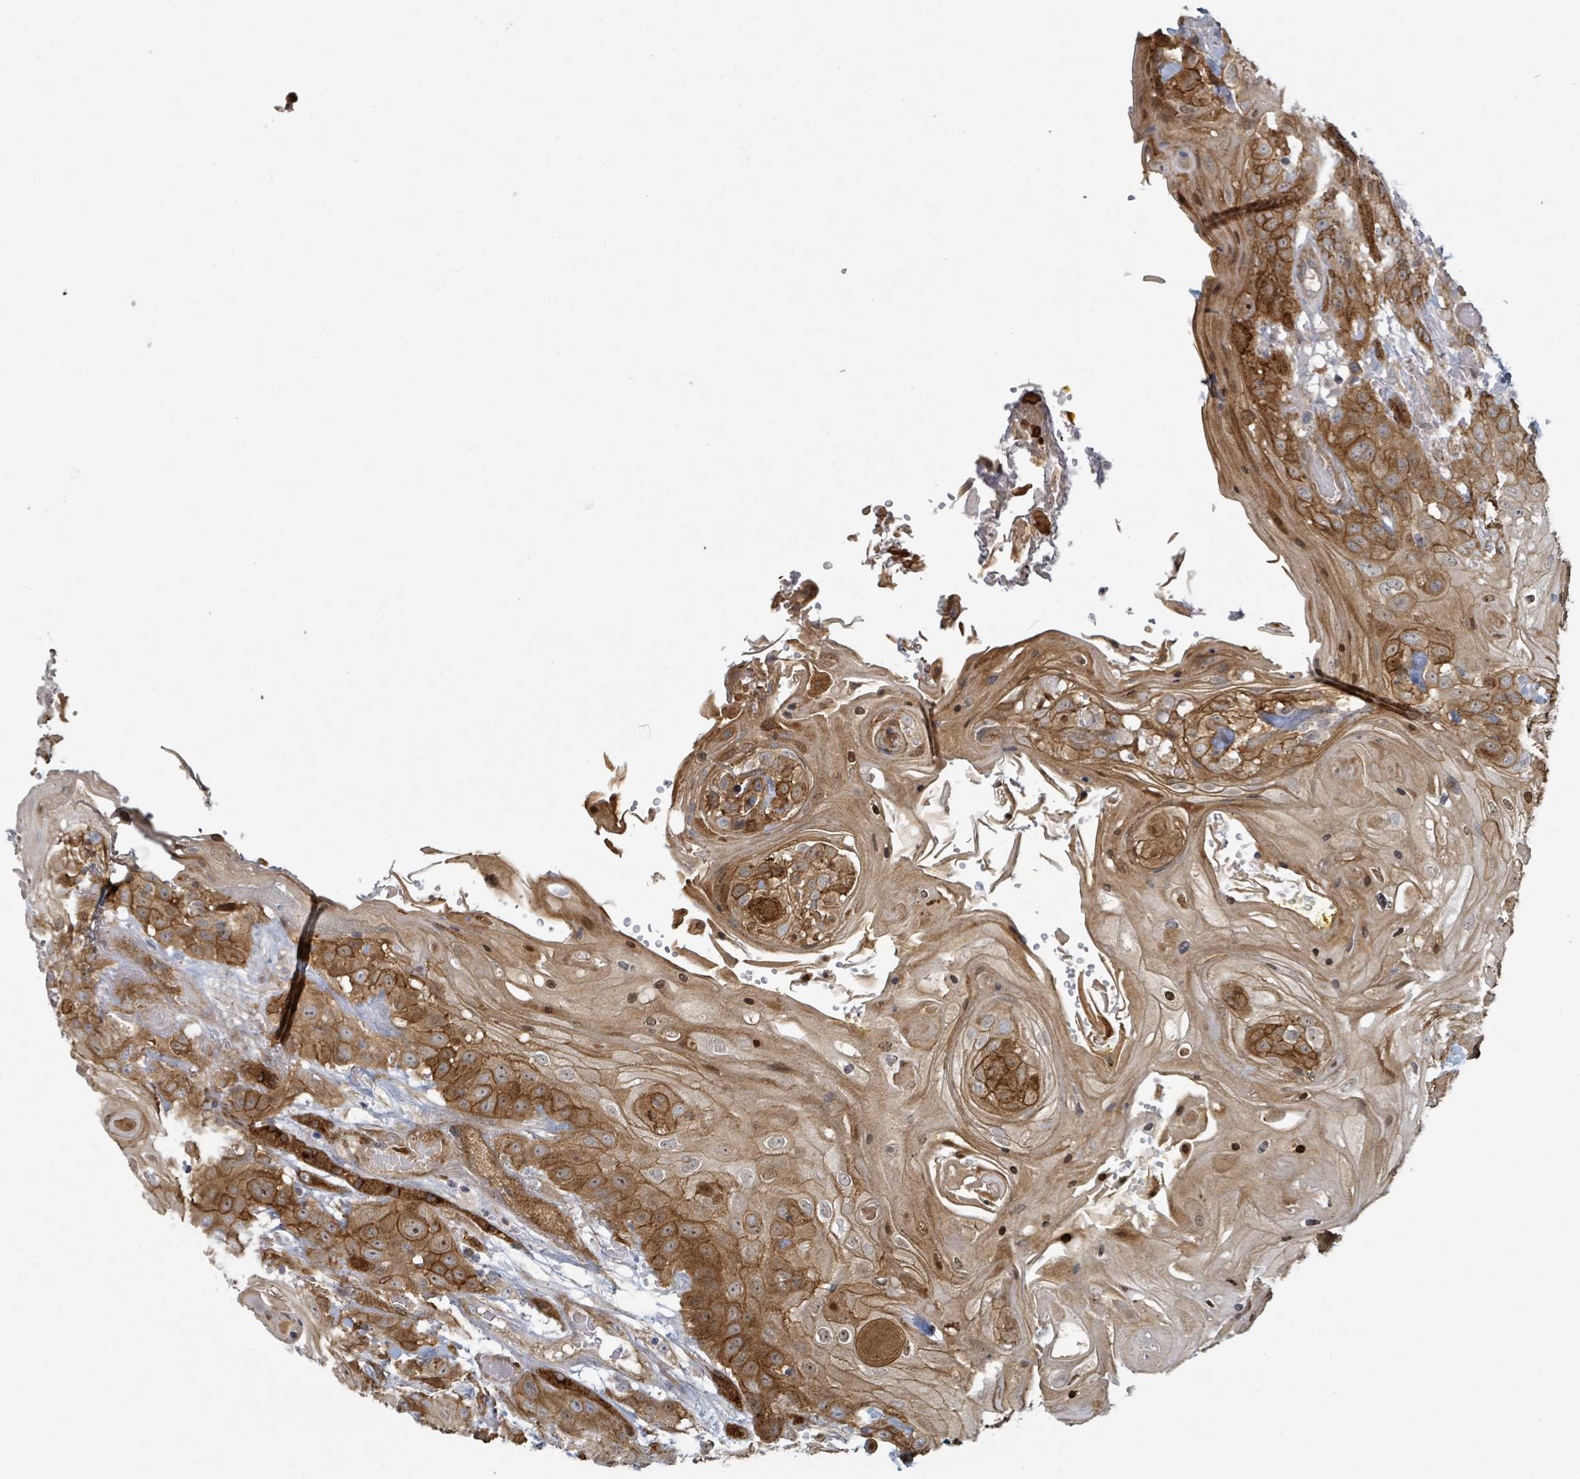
{"staining": {"intensity": "moderate", "quantity": ">75%", "location": "cytoplasmic/membranous,nuclear"}, "tissue": "head and neck cancer", "cell_type": "Tumor cells", "image_type": "cancer", "snomed": [{"axis": "morphology", "description": "Squamous cell carcinoma, NOS"}, {"axis": "topography", "description": "Head-Neck"}], "caption": "High-magnification brightfield microscopy of squamous cell carcinoma (head and neck) stained with DAB (3,3'-diaminobenzidine) (brown) and counterstained with hematoxylin (blue). tumor cells exhibit moderate cytoplasmic/membranous and nuclear staining is present in about>75% of cells.", "gene": "COL5A3", "patient": {"sex": "female", "age": 43}}